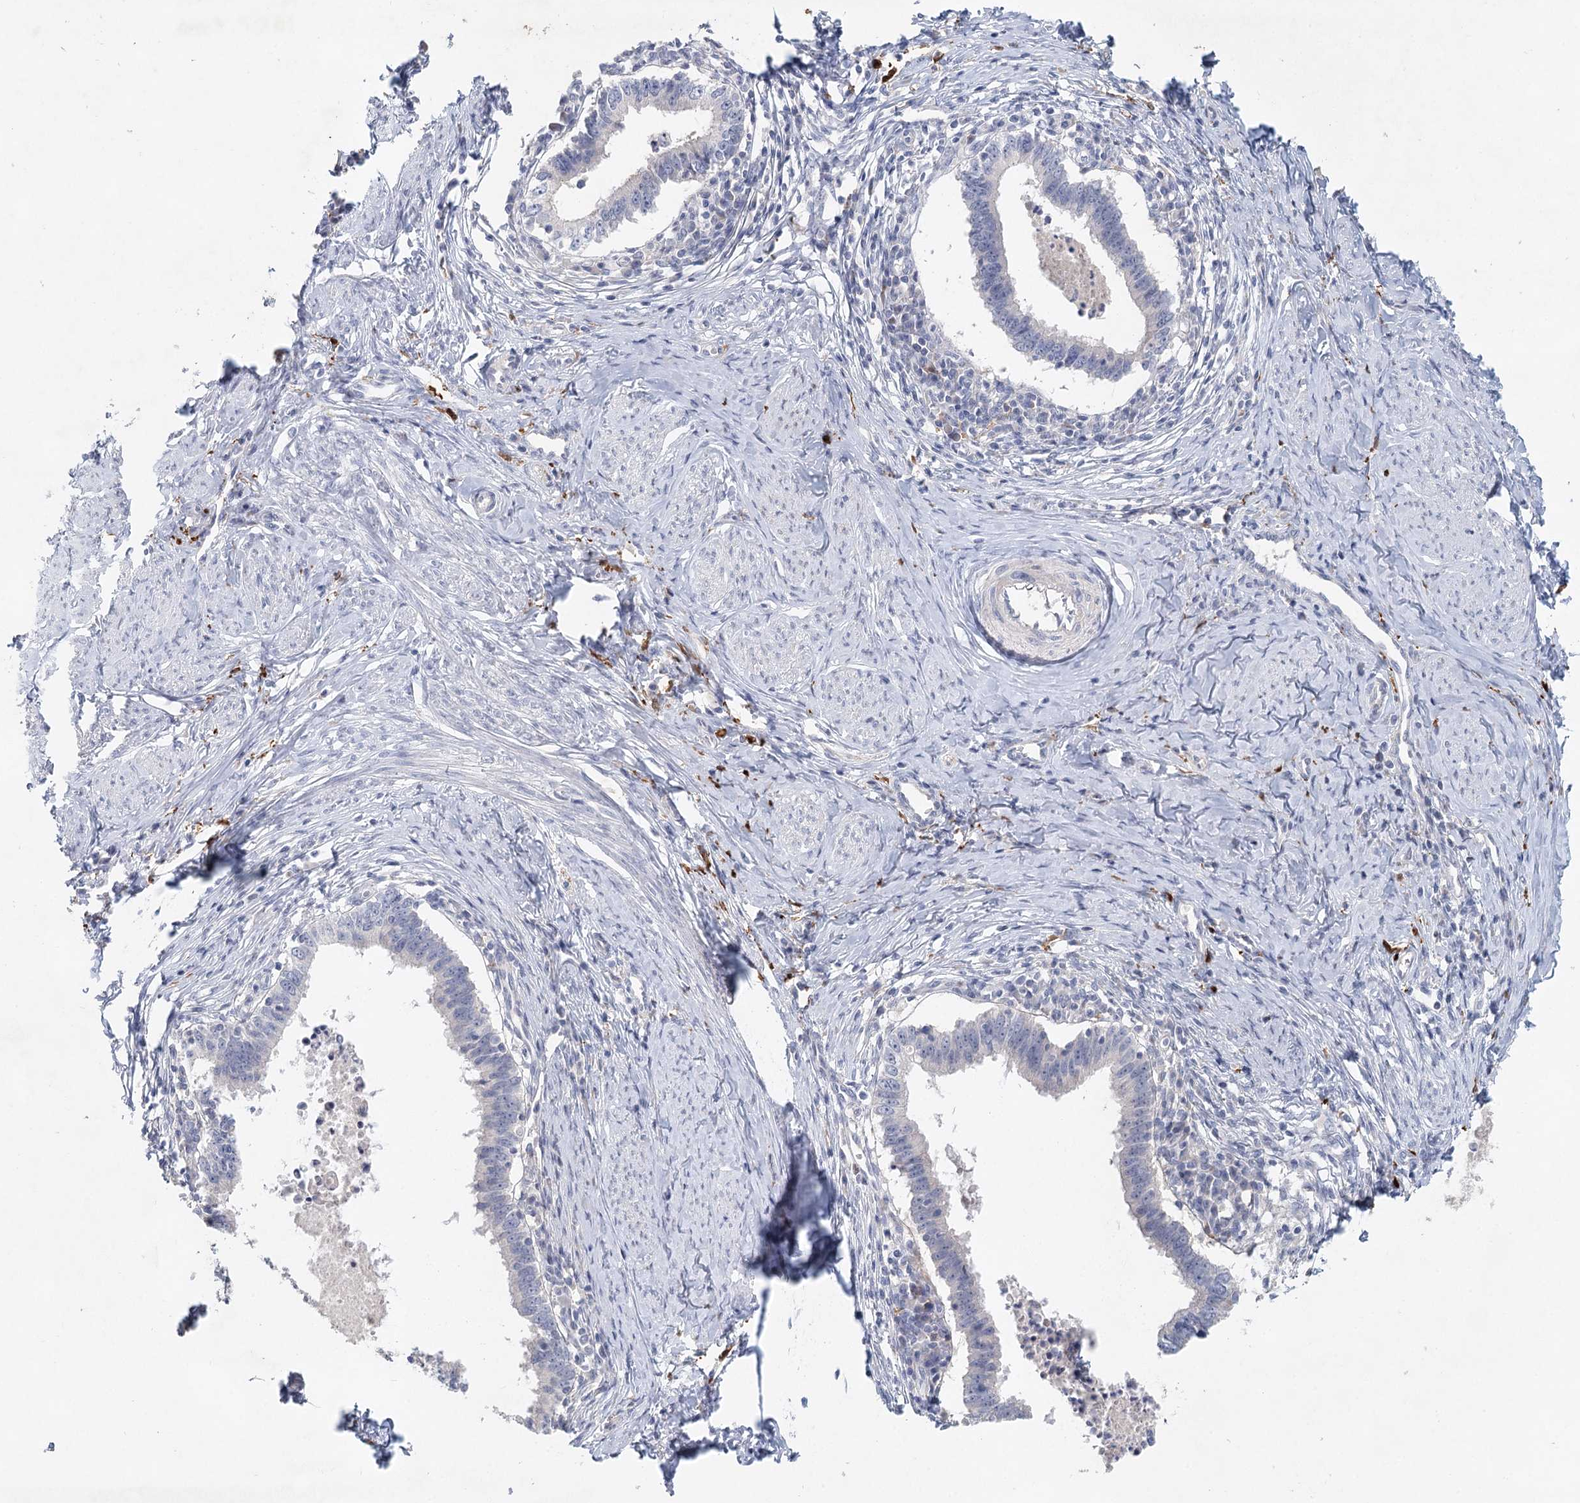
{"staining": {"intensity": "negative", "quantity": "none", "location": "none"}, "tissue": "cervical cancer", "cell_type": "Tumor cells", "image_type": "cancer", "snomed": [{"axis": "morphology", "description": "Adenocarcinoma, NOS"}, {"axis": "topography", "description": "Cervix"}], "caption": "This is an immunohistochemistry image of human cervical adenocarcinoma. There is no expression in tumor cells.", "gene": "SLC19A3", "patient": {"sex": "female", "age": 36}}